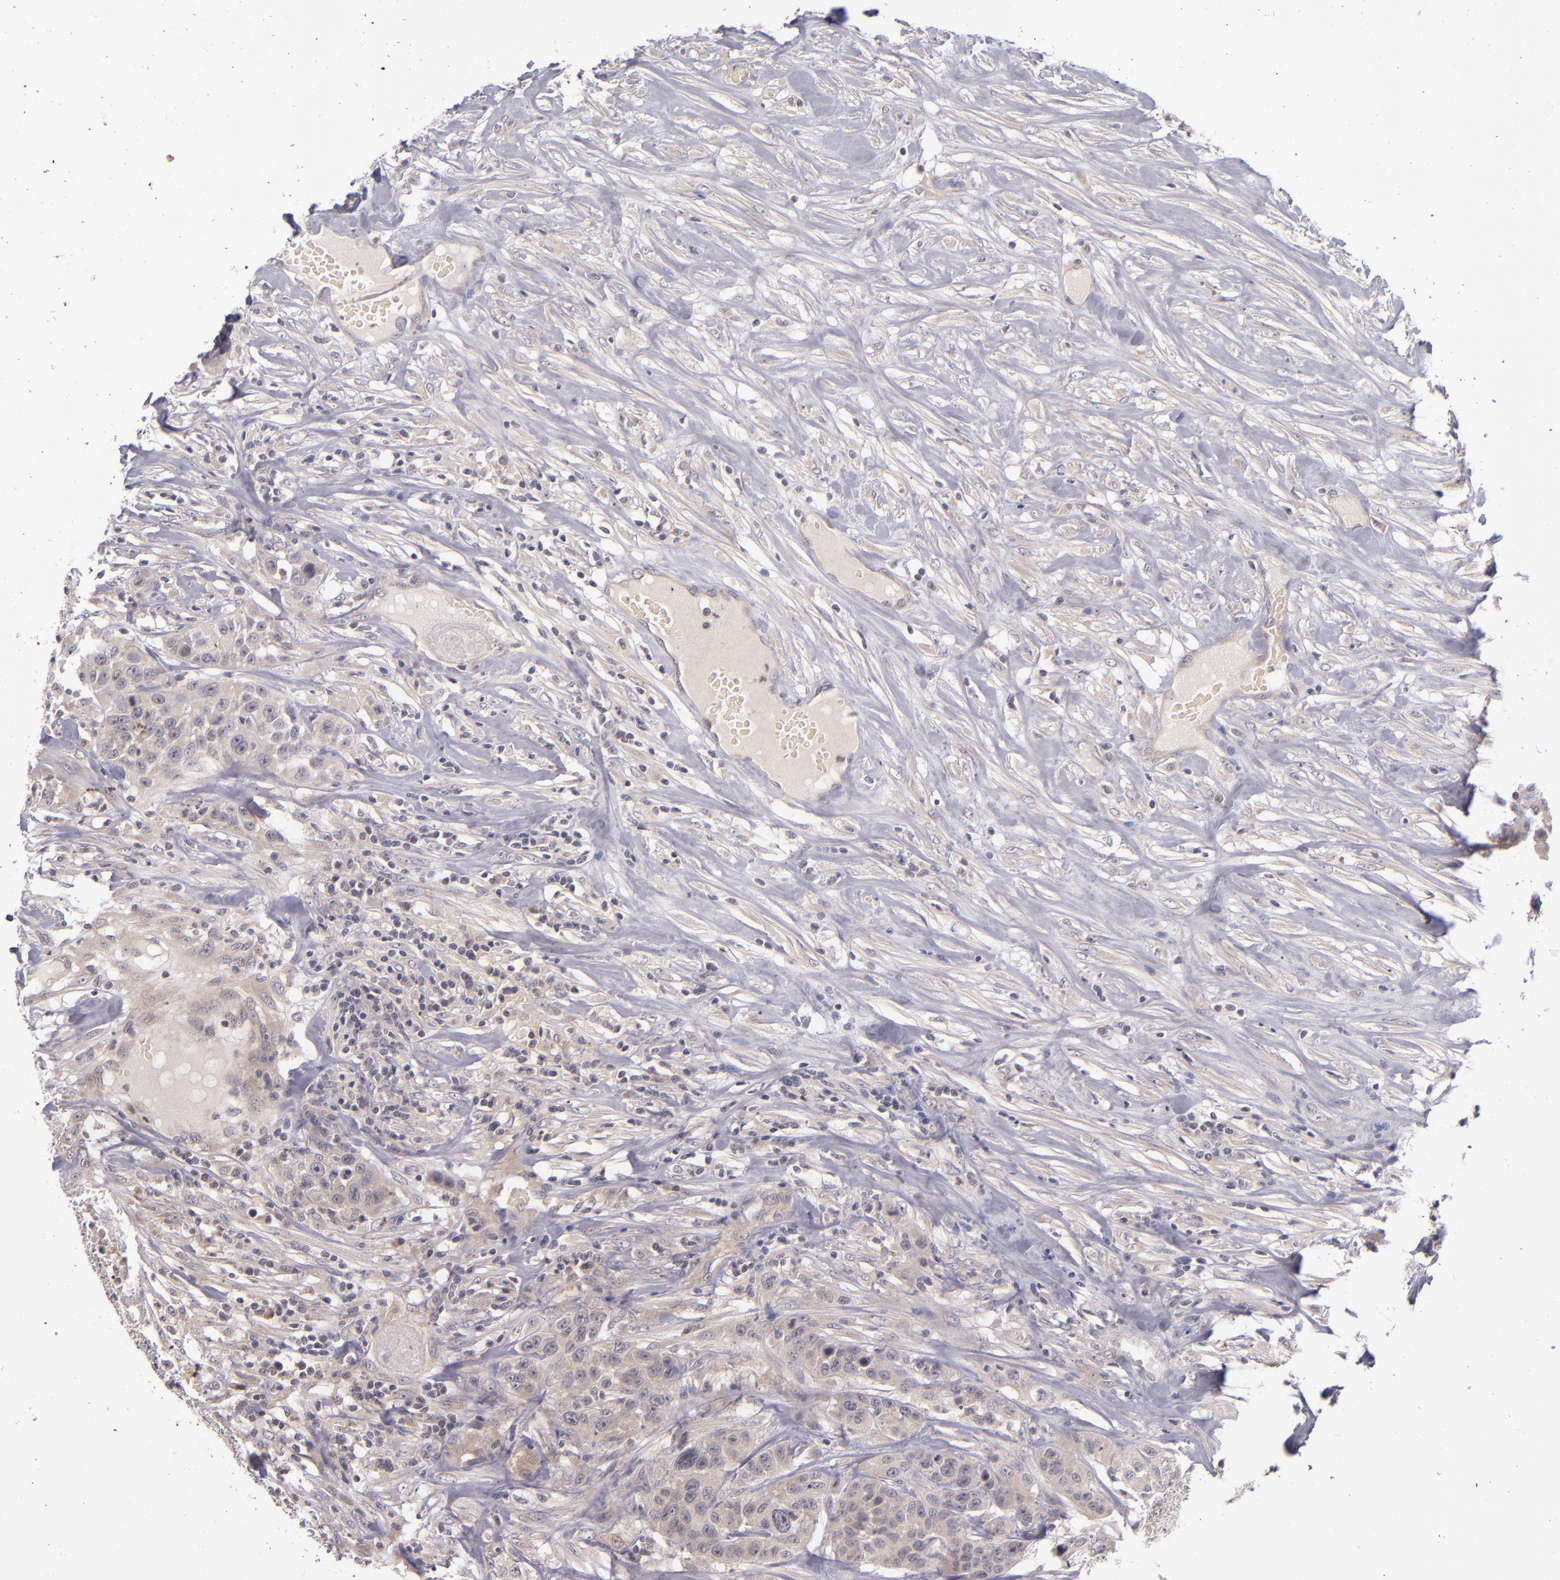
{"staining": {"intensity": "weak", "quantity": "25%-75%", "location": "cytoplasmic/membranous"}, "tissue": "urothelial cancer", "cell_type": "Tumor cells", "image_type": "cancer", "snomed": [{"axis": "morphology", "description": "Urothelial carcinoma, High grade"}, {"axis": "topography", "description": "Urinary bladder"}], "caption": "Weak cytoplasmic/membranous staining is seen in about 25%-75% of tumor cells in urothelial cancer. Using DAB (3,3'-diaminobenzidine) (brown) and hematoxylin (blue) stains, captured at high magnification using brightfield microscopy.", "gene": "TSC2", "patient": {"sex": "male", "age": 74}}